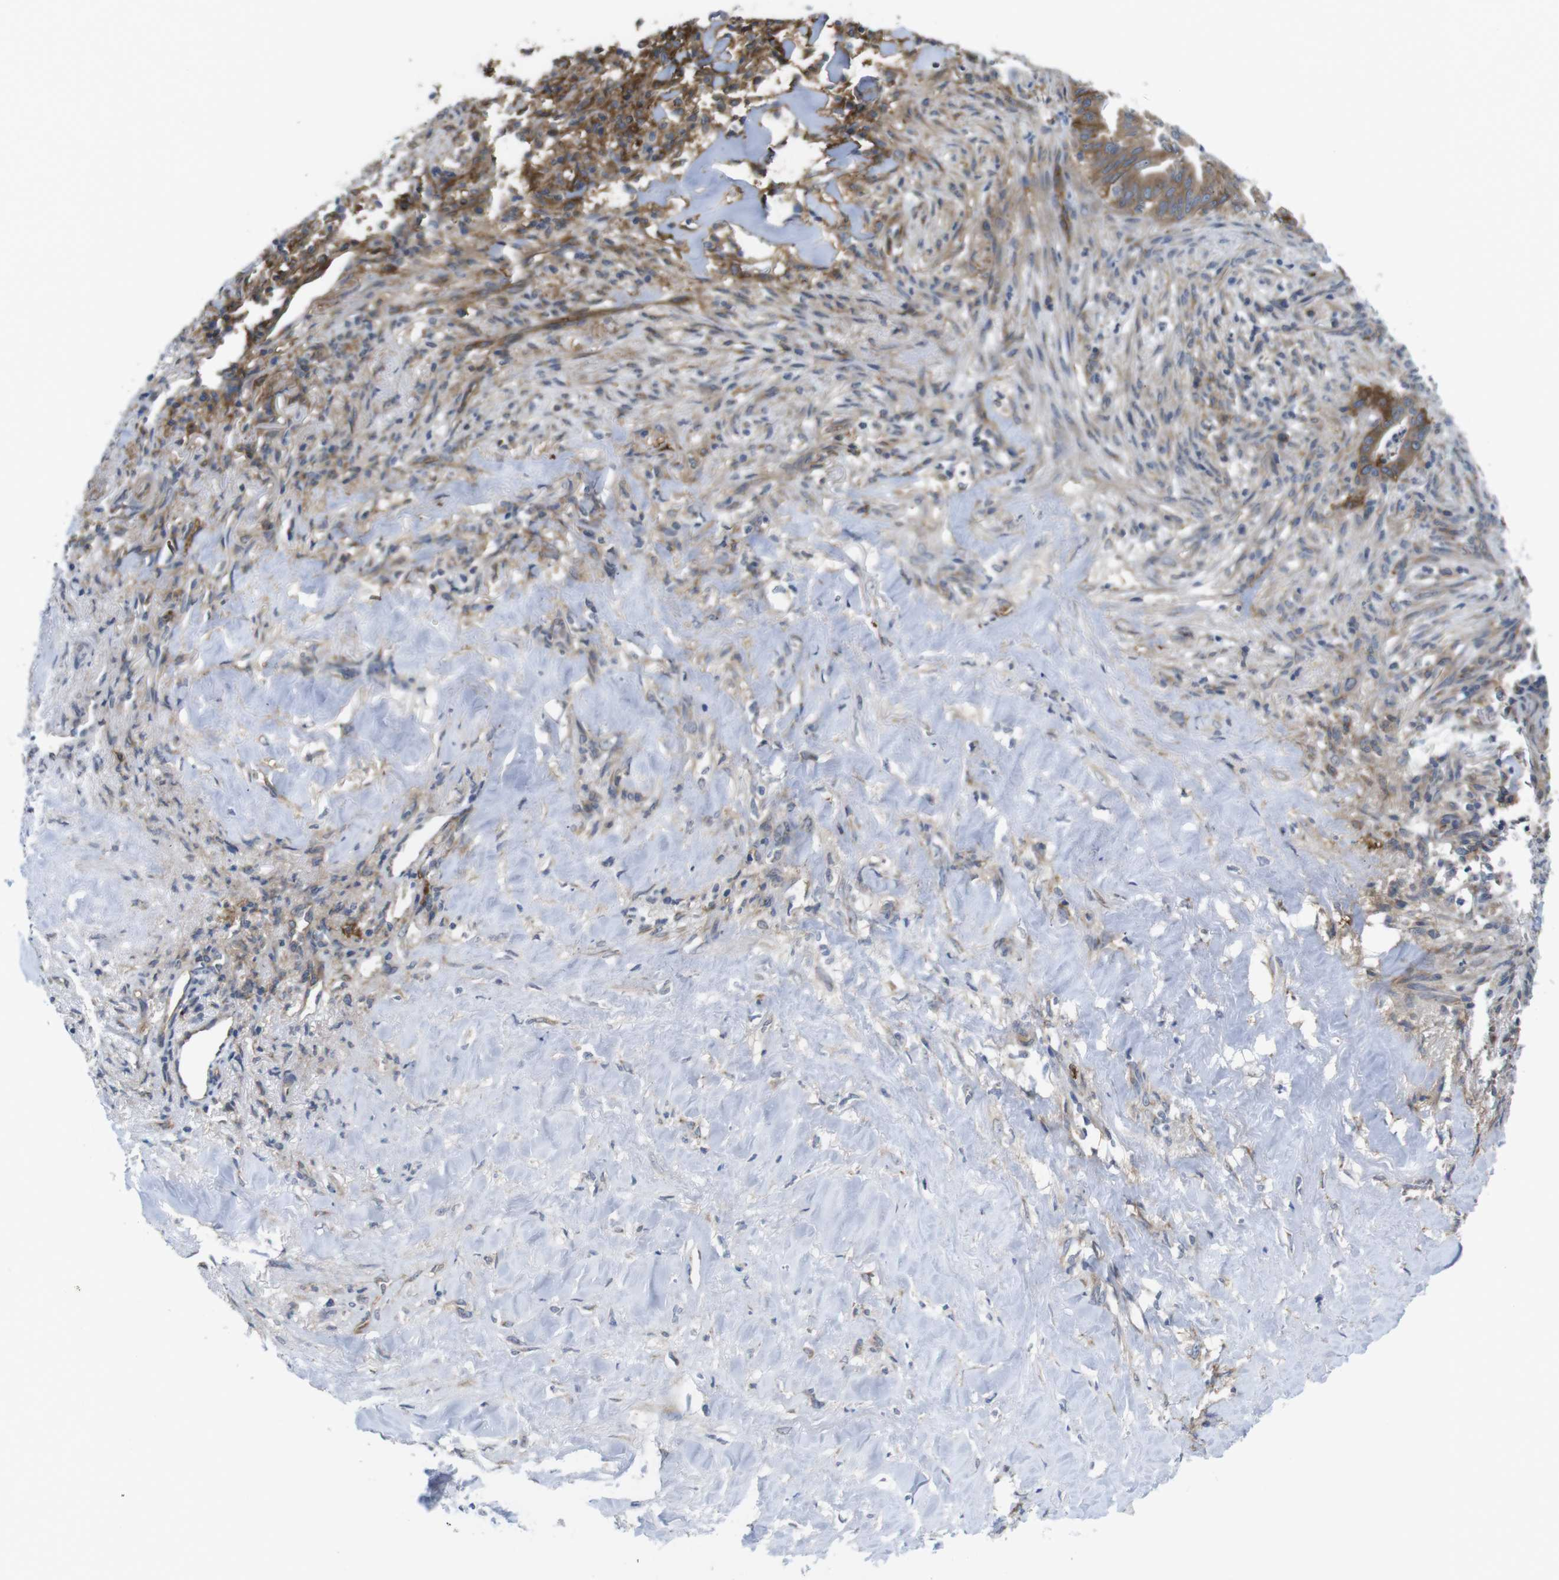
{"staining": {"intensity": "moderate", "quantity": ">75%", "location": "cytoplasmic/membranous"}, "tissue": "liver cancer", "cell_type": "Tumor cells", "image_type": "cancer", "snomed": [{"axis": "morphology", "description": "Cholangiocarcinoma"}, {"axis": "topography", "description": "Liver"}], "caption": "Immunohistochemistry (IHC) micrograph of cholangiocarcinoma (liver) stained for a protein (brown), which shows medium levels of moderate cytoplasmic/membranous positivity in about >75% of tumor cells.", "gene": "CCR6", "patient": {"sex": "female", "age": 67}}